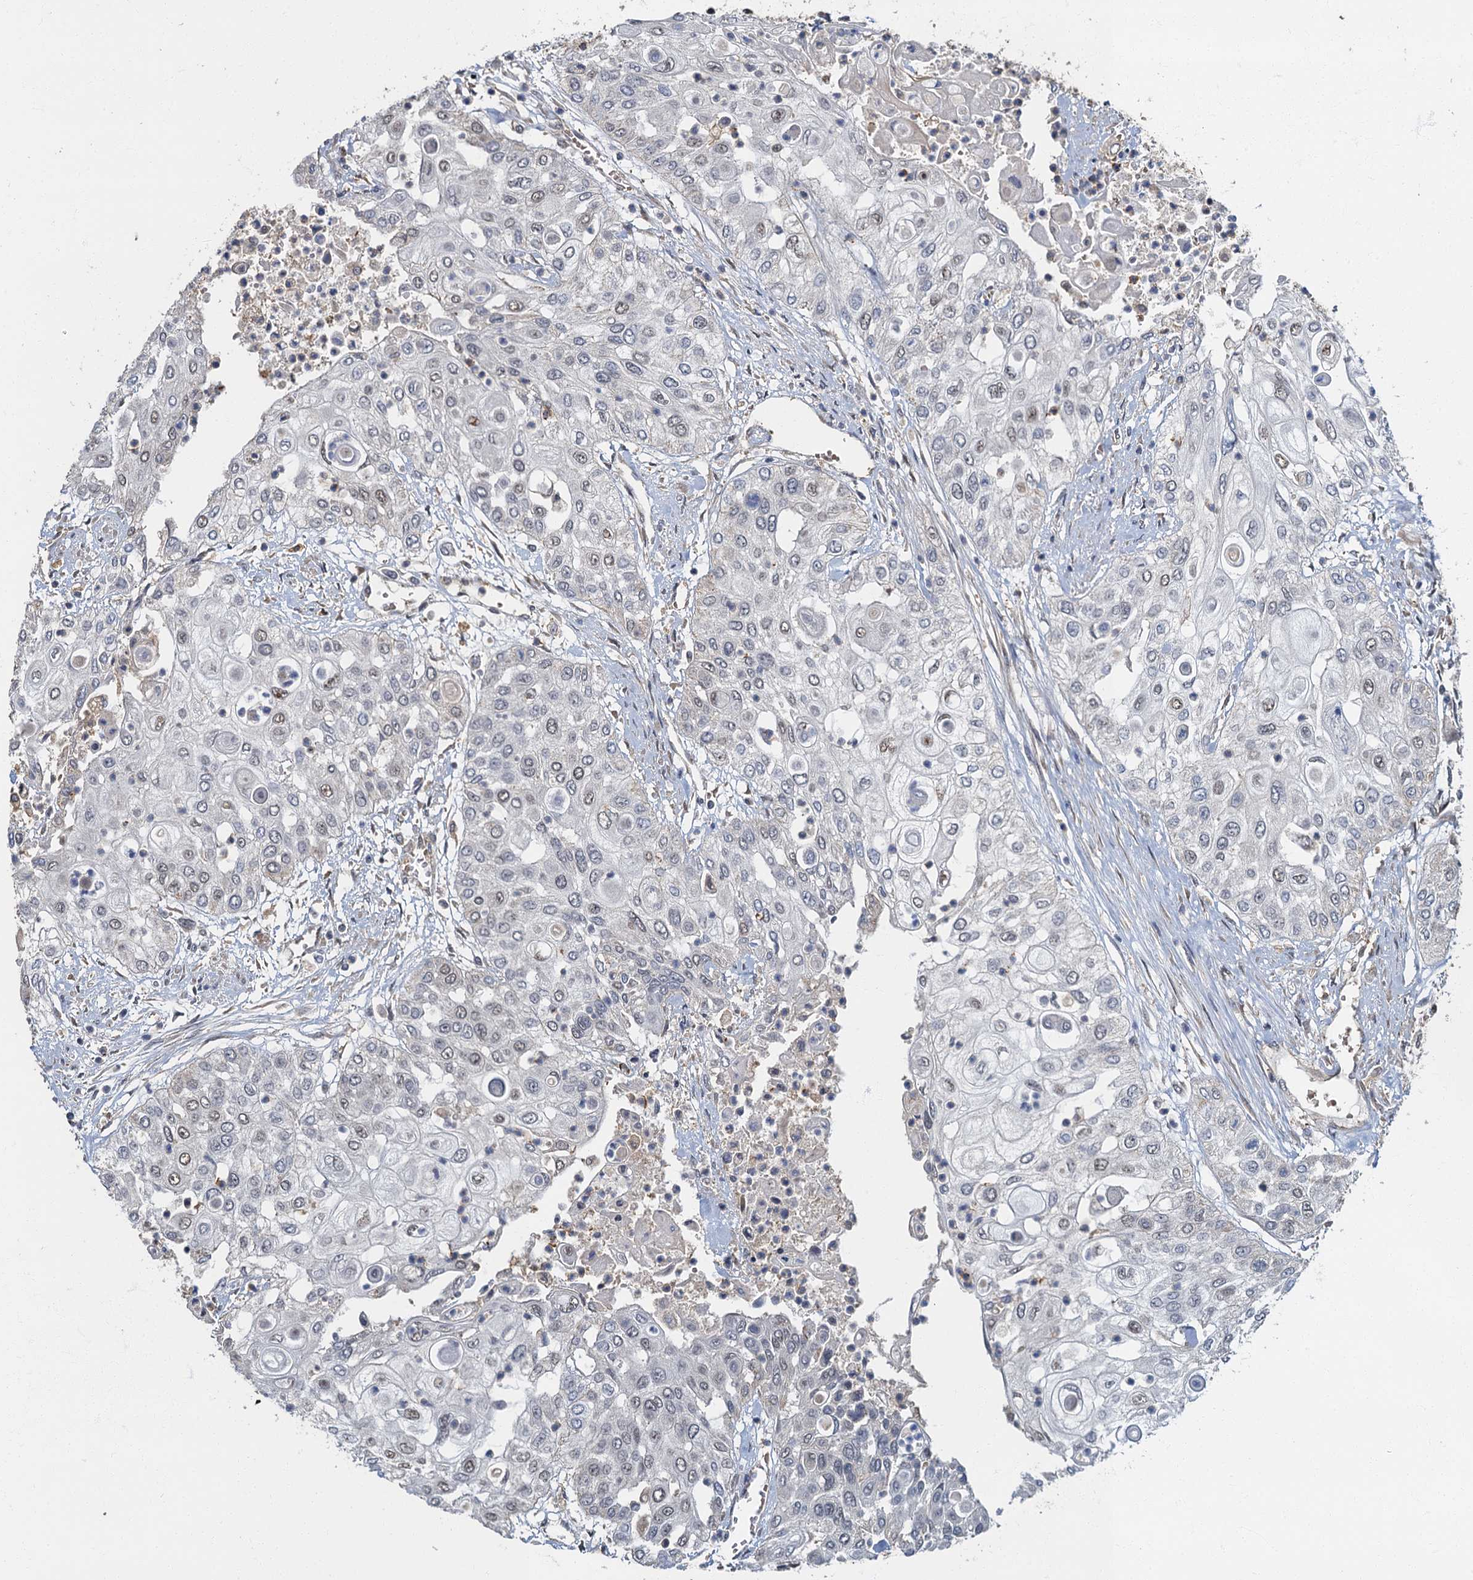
{"staining": {"intensity": "weak", "quantity": "<25%", "location": "nuclear"}, "tissue": "urothelial cancer", "cell_type": "Tumor cells", "image_type": "cancer", "snomed": [{"axis": "morphology", "description": "Urothelial carcinoma, High grade"}, {"axis": "topography", "description": "Urinary bladder"}], "caption": "This is an IHC histopathology image of human urothelial carcinoma (high-grade). There is no positivity in tumor cells.", "gene": "TBCK", "patient": {"sex": "female", "age": 79}}